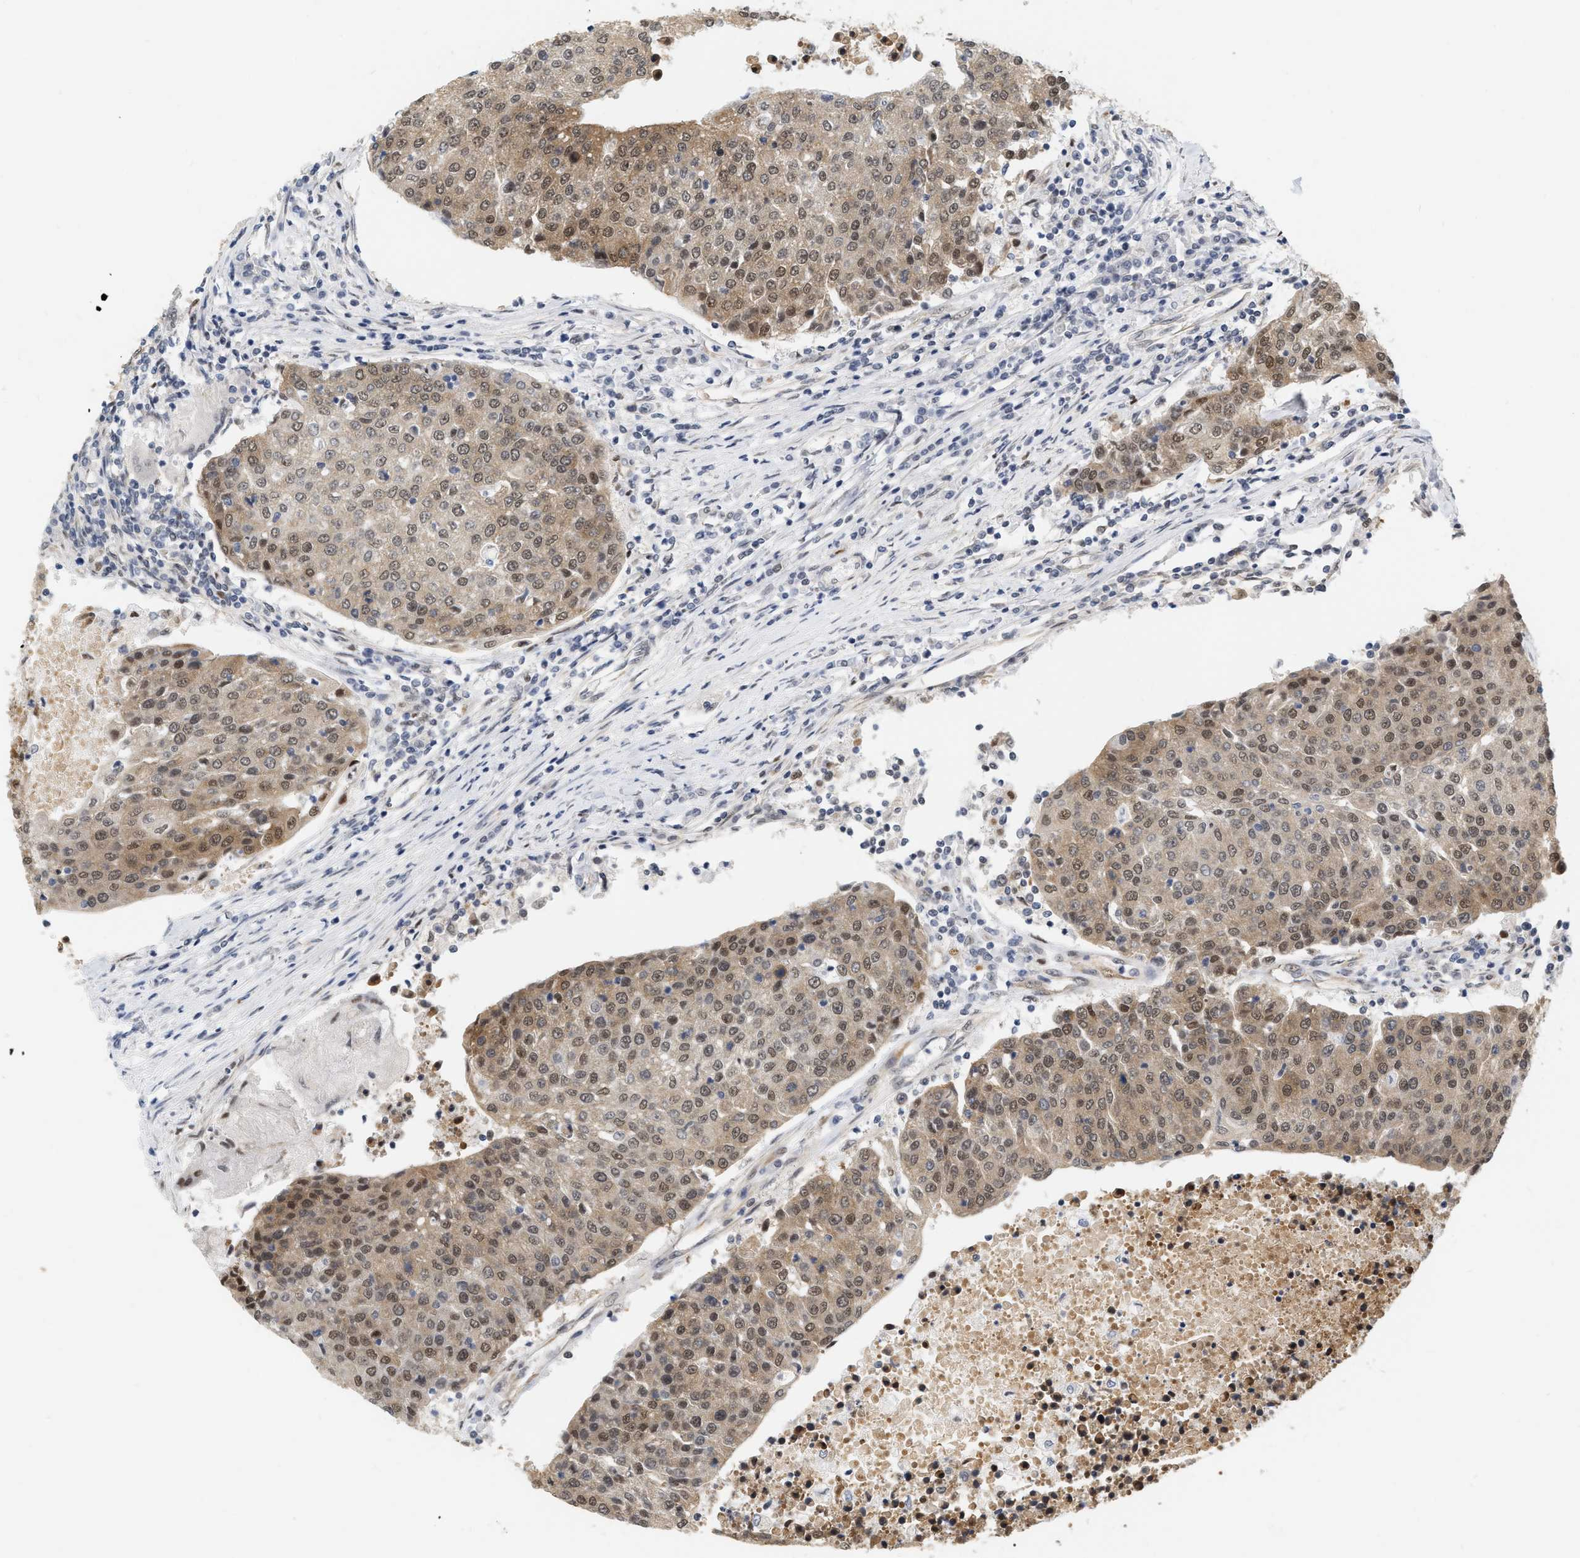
{"staining": {"intensity": "moderate", "quantity": ">75%", "location": "cytoplasmic/membranous,nuclear"}, "tissue": "urothelial cancer", "cell_type": "Tumor cells", "image_type": "cancer", "snomed": [{"axis": "morphology", "description": "Urothelial carcinoma, High grade"}, {"axis": "topography", "description": "Urinary bladder"}], "caption": "Immunohistochemistry (IHC) image of high-grade urothelial carcinoma stained for a protein (brown), which displays medium levels of moderate cytoplasmic/membranous and nuclear positivity in approximately >75% of tumor cells.", "gene": "RUVBL1", "patient": {"sex": "female", "age": 85}}